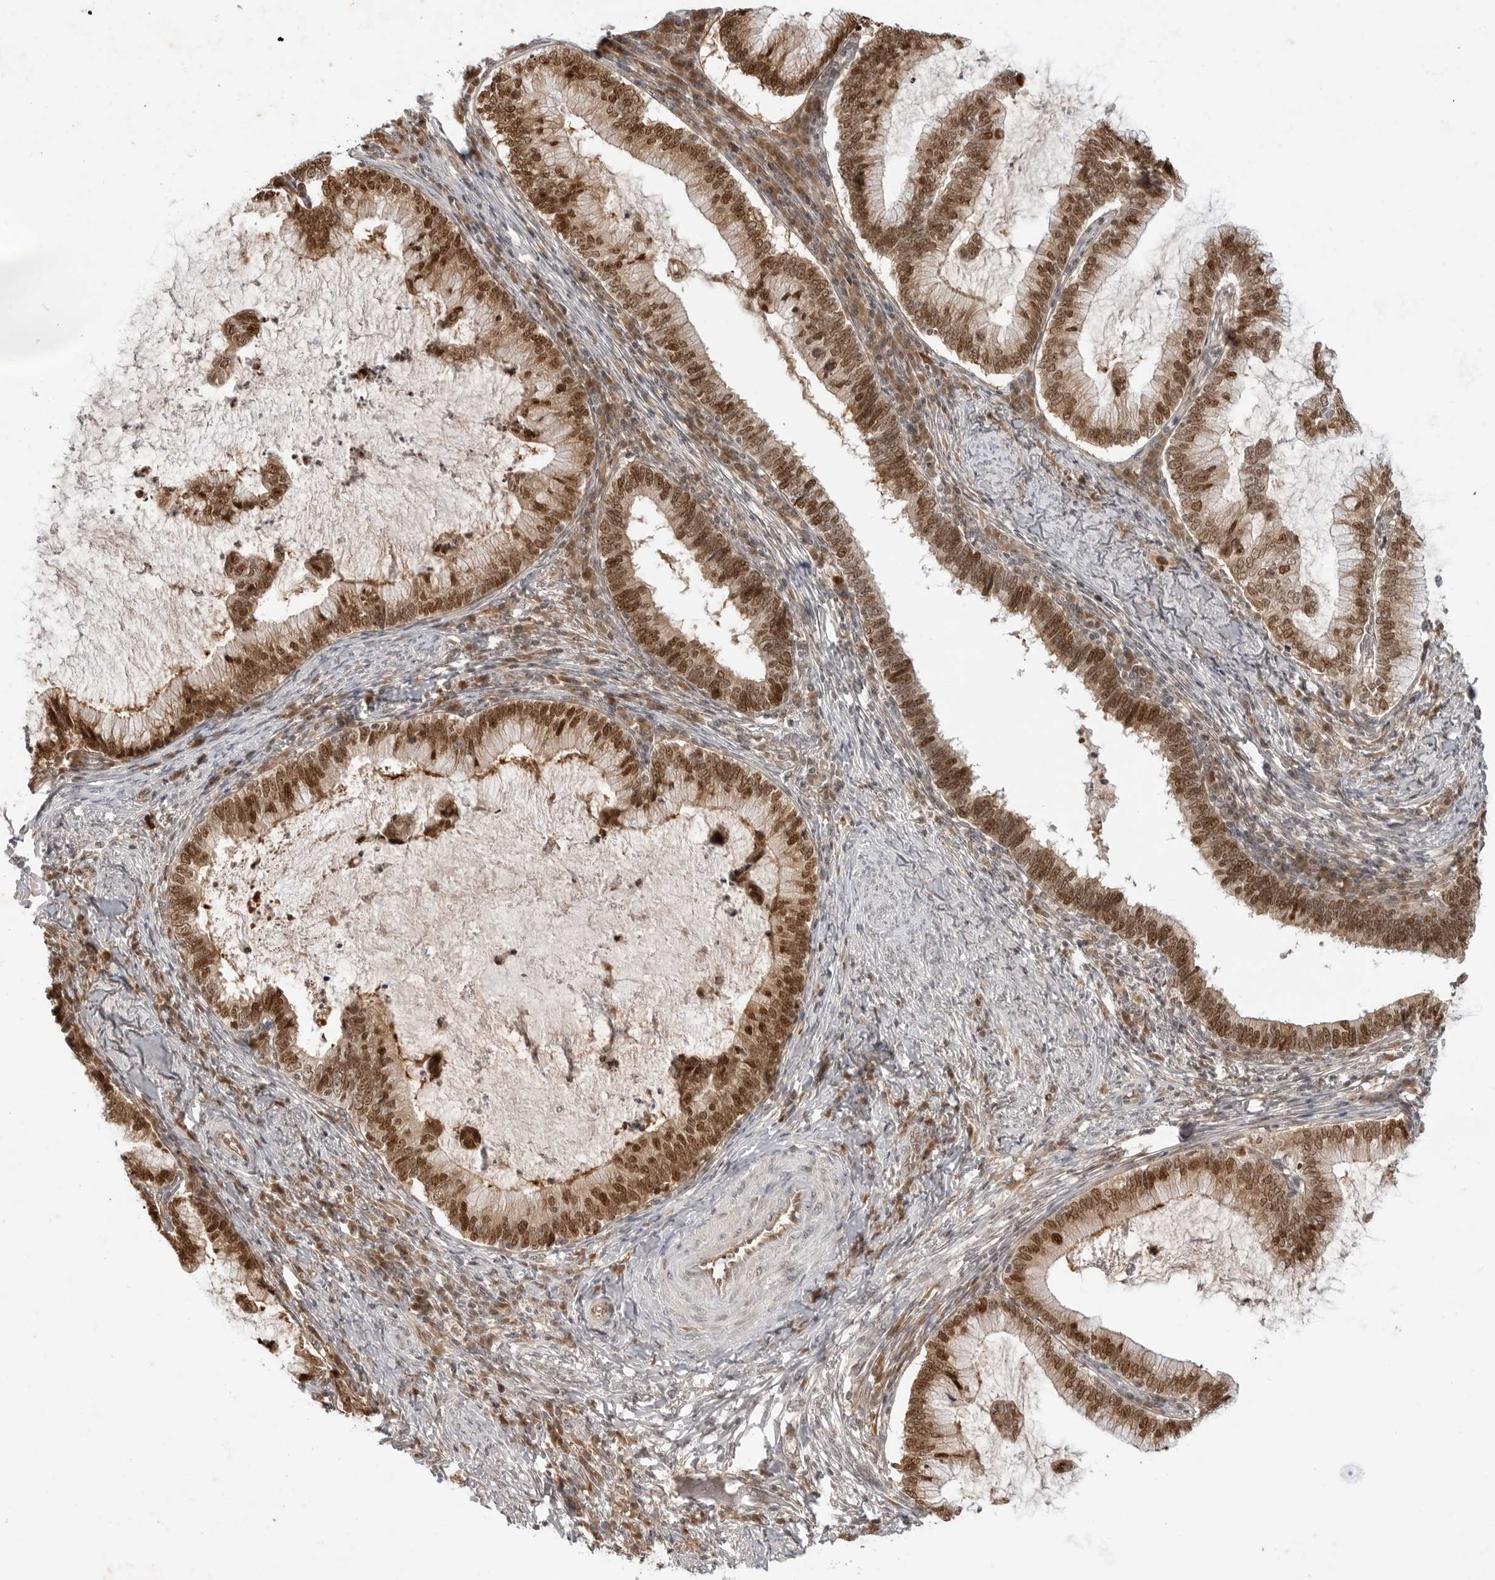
{"staining": {"intensity": "strong", "quantity": ">75%", "location": "cytoplasmic/membranous,nuclear"}, "tissue": "cervical cancer", "cell_type": "Tumor cells", "image_type": "cancer", "snomed": [{"axis": "morphology", "description": "Adenocarcinoma, NOS"}, {"axis": "topography", "description": "Cervix"}], "caption": "High-magnification brightfield microscopy of cervical cancer (adenocarcinoma) stained with DAB (brown) and counterstained with hematoxylin (blue). tumor cells exhibit strong cytoplasmic/membranous and nuclear staining is identified in about>75% of cells.", "gene": "TIPRL", "patient": {"sex": "female", "age": 36}}